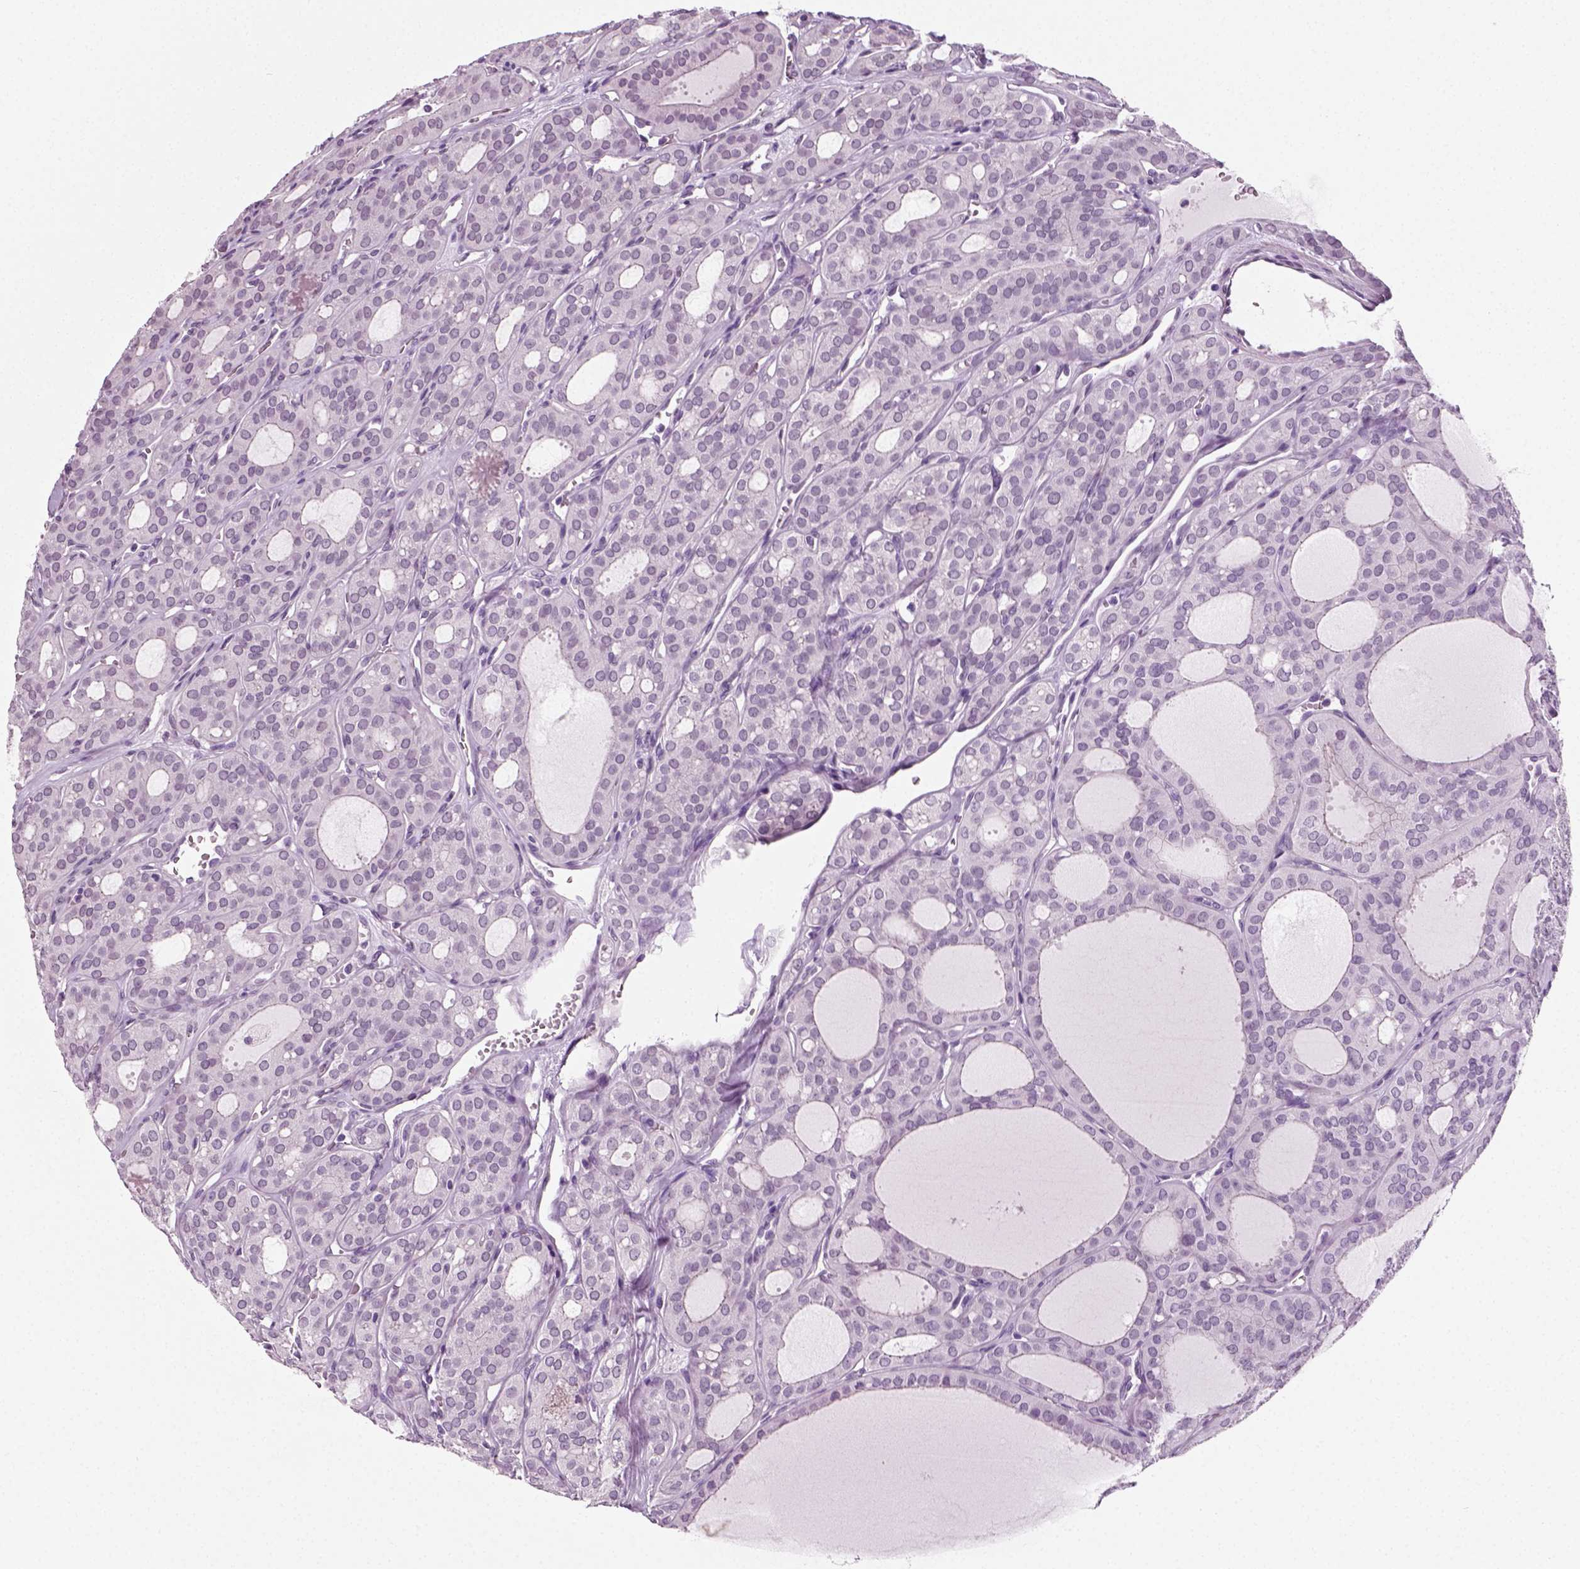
{"staining": {"intensity": "negative", "quantity": "none", "location": "none"}, "tissue": "thyroid cancer", "cell_type": "Tumor cells", "image_type": "cancer", "snomed": [{"axis": "morphology", "description": "Follicular adenoma carcinoma, NOS"}, {"axis": "topography", "description": "Thyroid gland"}], "caption": "An IHC micrograph of thyroid cancer is shown. There is no staining in tumor cells of thyroid cancer. (Immunohistochemistry (ihc), brightfield microscopy, high magnification).", "gene": "SPATA31E1", "patient": {"sex": "male", "age": 75}}